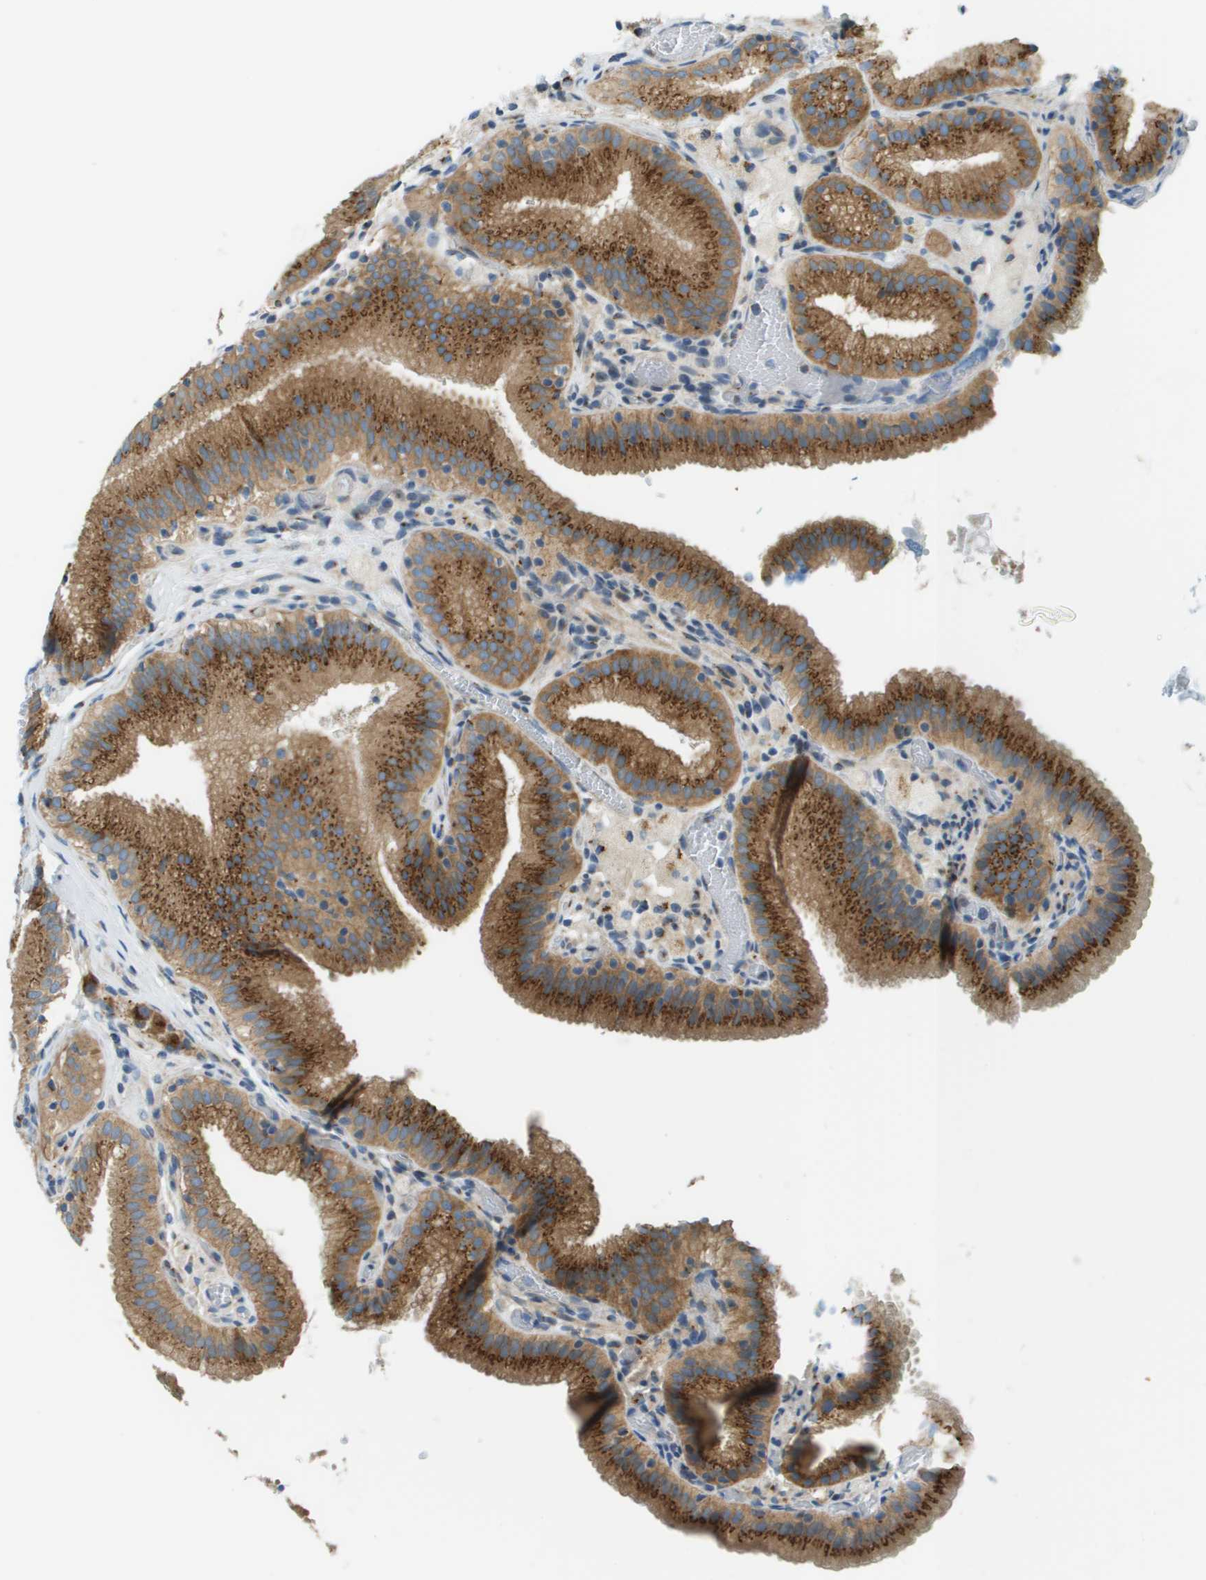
{"staining": {"intensity": "strong", "quantity": ">75%", "location": "cytoplasmic/membranous"}, "tissue": "gallbladder", "cell_type": "Glandular cells", "image_type": "normal", "snomed": [{"axis": "morphology", "description": "Normal tissue, NOS"}, {"axis": "topography", "description": "Gallbladder"}], "caption": "This photomicrograph exhibits immunohistochemistry (IHC) staining of normal human gallbladder, with high strong cytoplasmic/membranous staining in approximately >75% of glandular cells.", "gene": "ACBD3", "patient": {"sex": "male", "age": 54}}